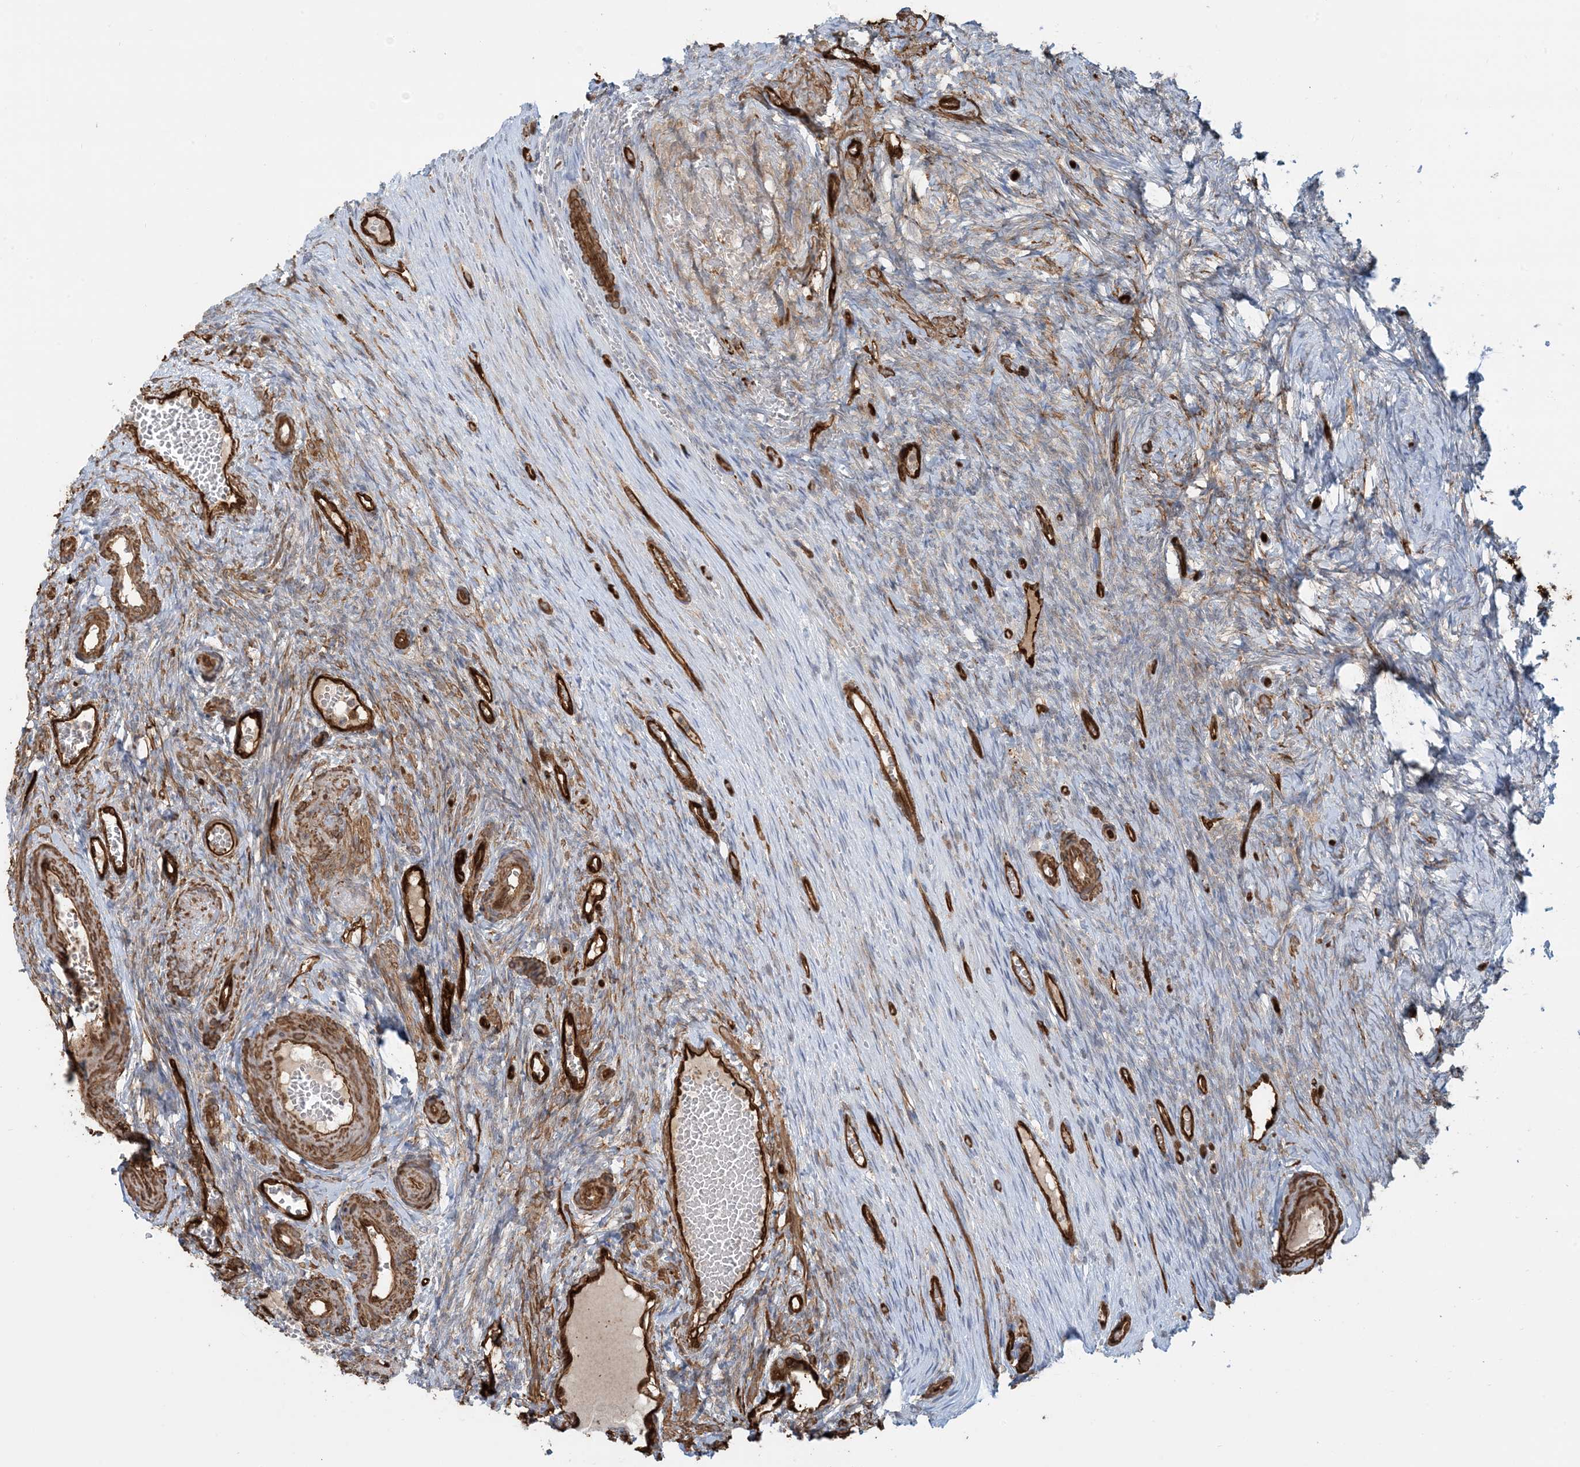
{"staining": {"intensity": "moderate", "quantity": "25%-75%", "location": "cytoplasmic/membranous"}, "tissue": "ovary", "cell_type": "Ovarian stroma cells", "image_type": "normal", "snomed": [{"axis": "morphology", "description": "Adenocarcinoma, NOS"}, {"axis": "topography", "description": "Endometrium"}], "caption": "Immunohistochemistry photomicrograph of unremarkable ovary stained for a protein (brown), which exhibits medium levels of moderate cytoplasmic/membranous expression in about 25%-75% of ovarian stroma cells.", "gene": "PPM1F", "patient": {"sex": "female", "age": 32}}